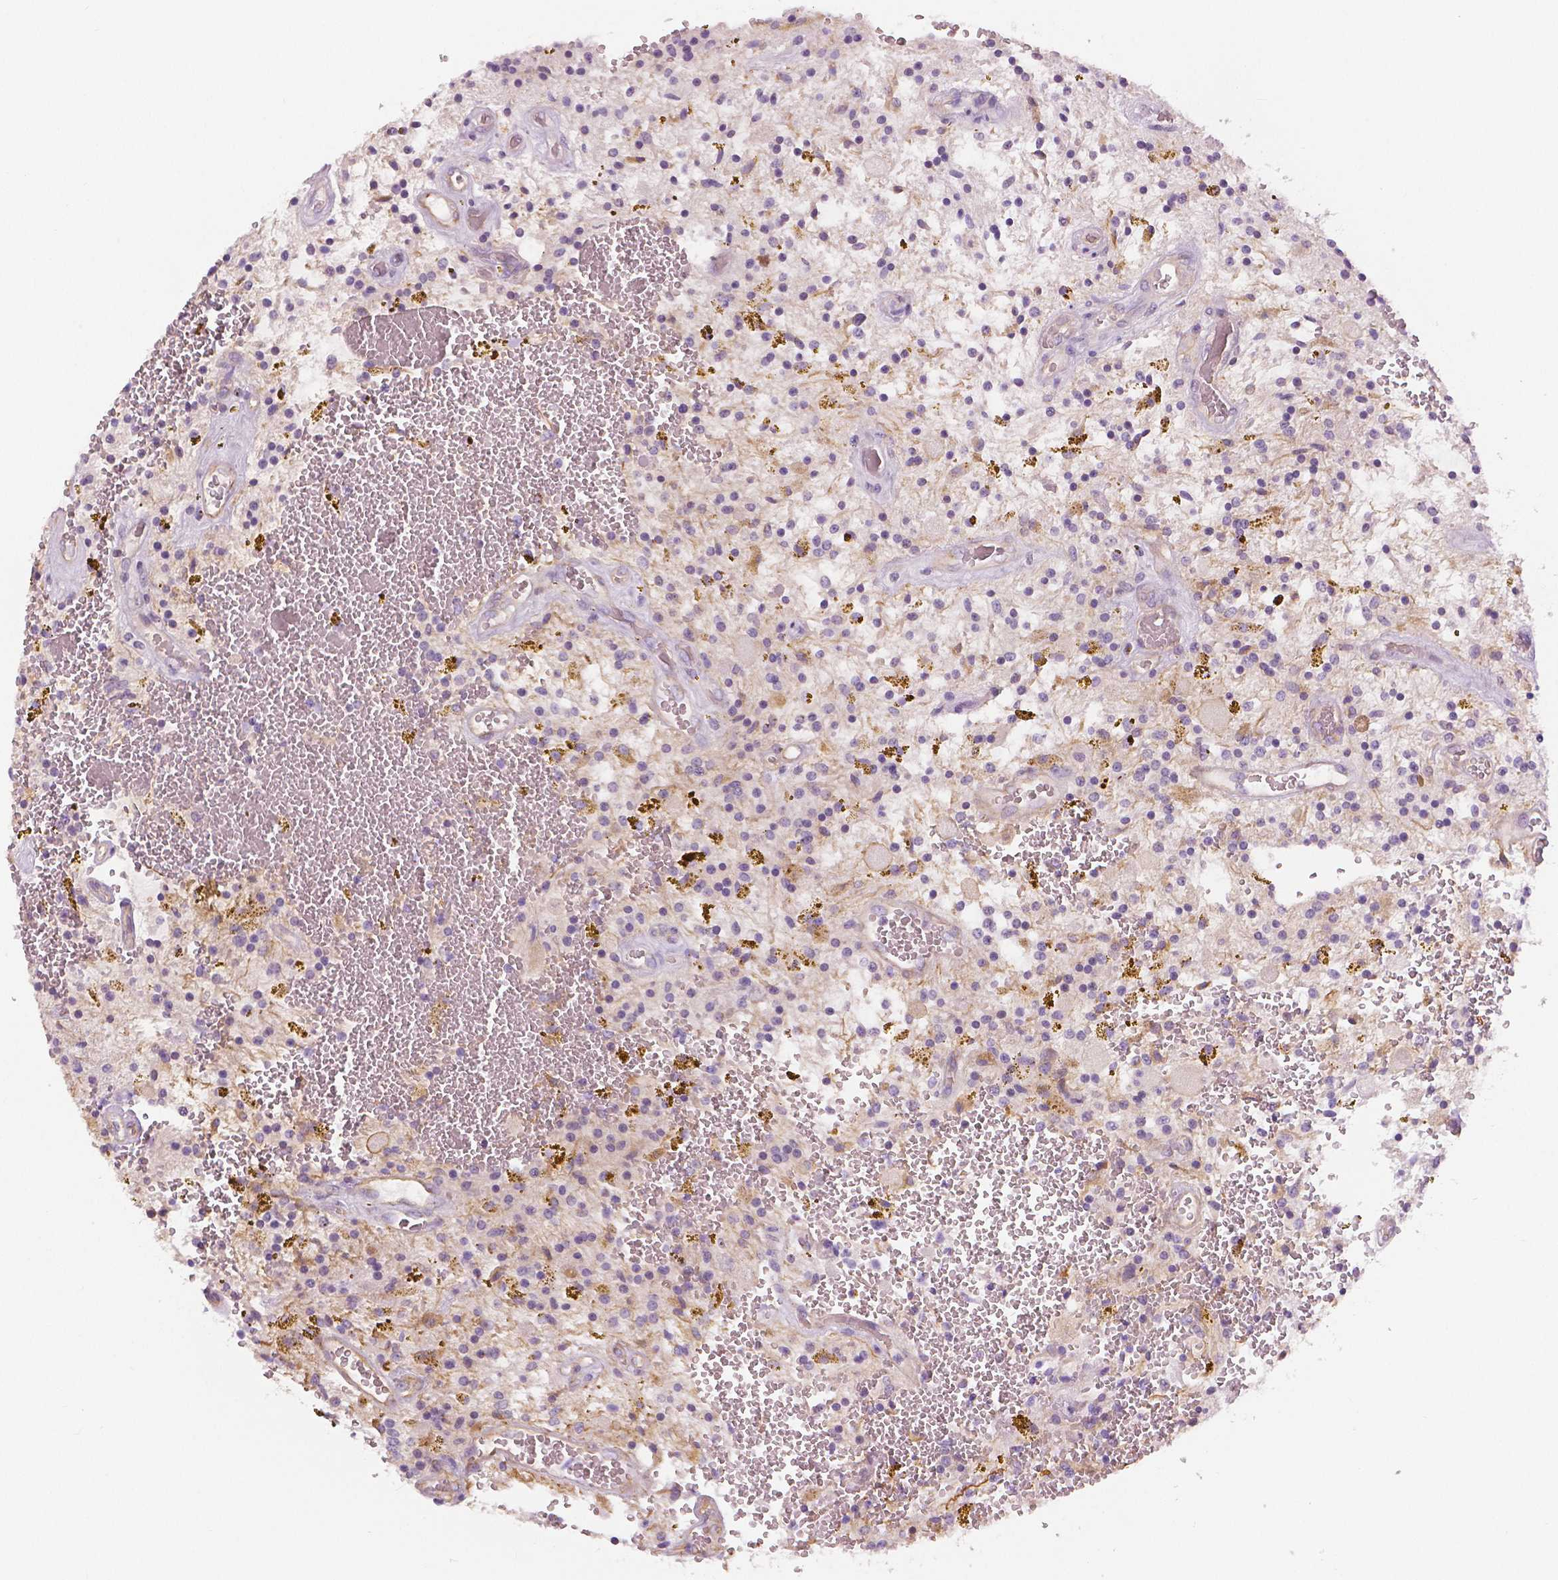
{"staining": {"intensity": "negative", "quantity": "none", "location": "none"}, "tissue": "glioma", "cell_type": "Tumor cells", "image_type": "cancer", "snomed": [{"axis": "morphology", "description": "Glioma, malignant, Low grade"}, {"axis": "topography", "description": "Cerebellum"}], "caption": "An immunohistochemistry histopathology image of malignant low-grade glioma is shown. There is no staining in tumor cells of malignant low-grade glioma.", "gene": "SLC24A1", "patient": {"sex": "female", "age": 14}}